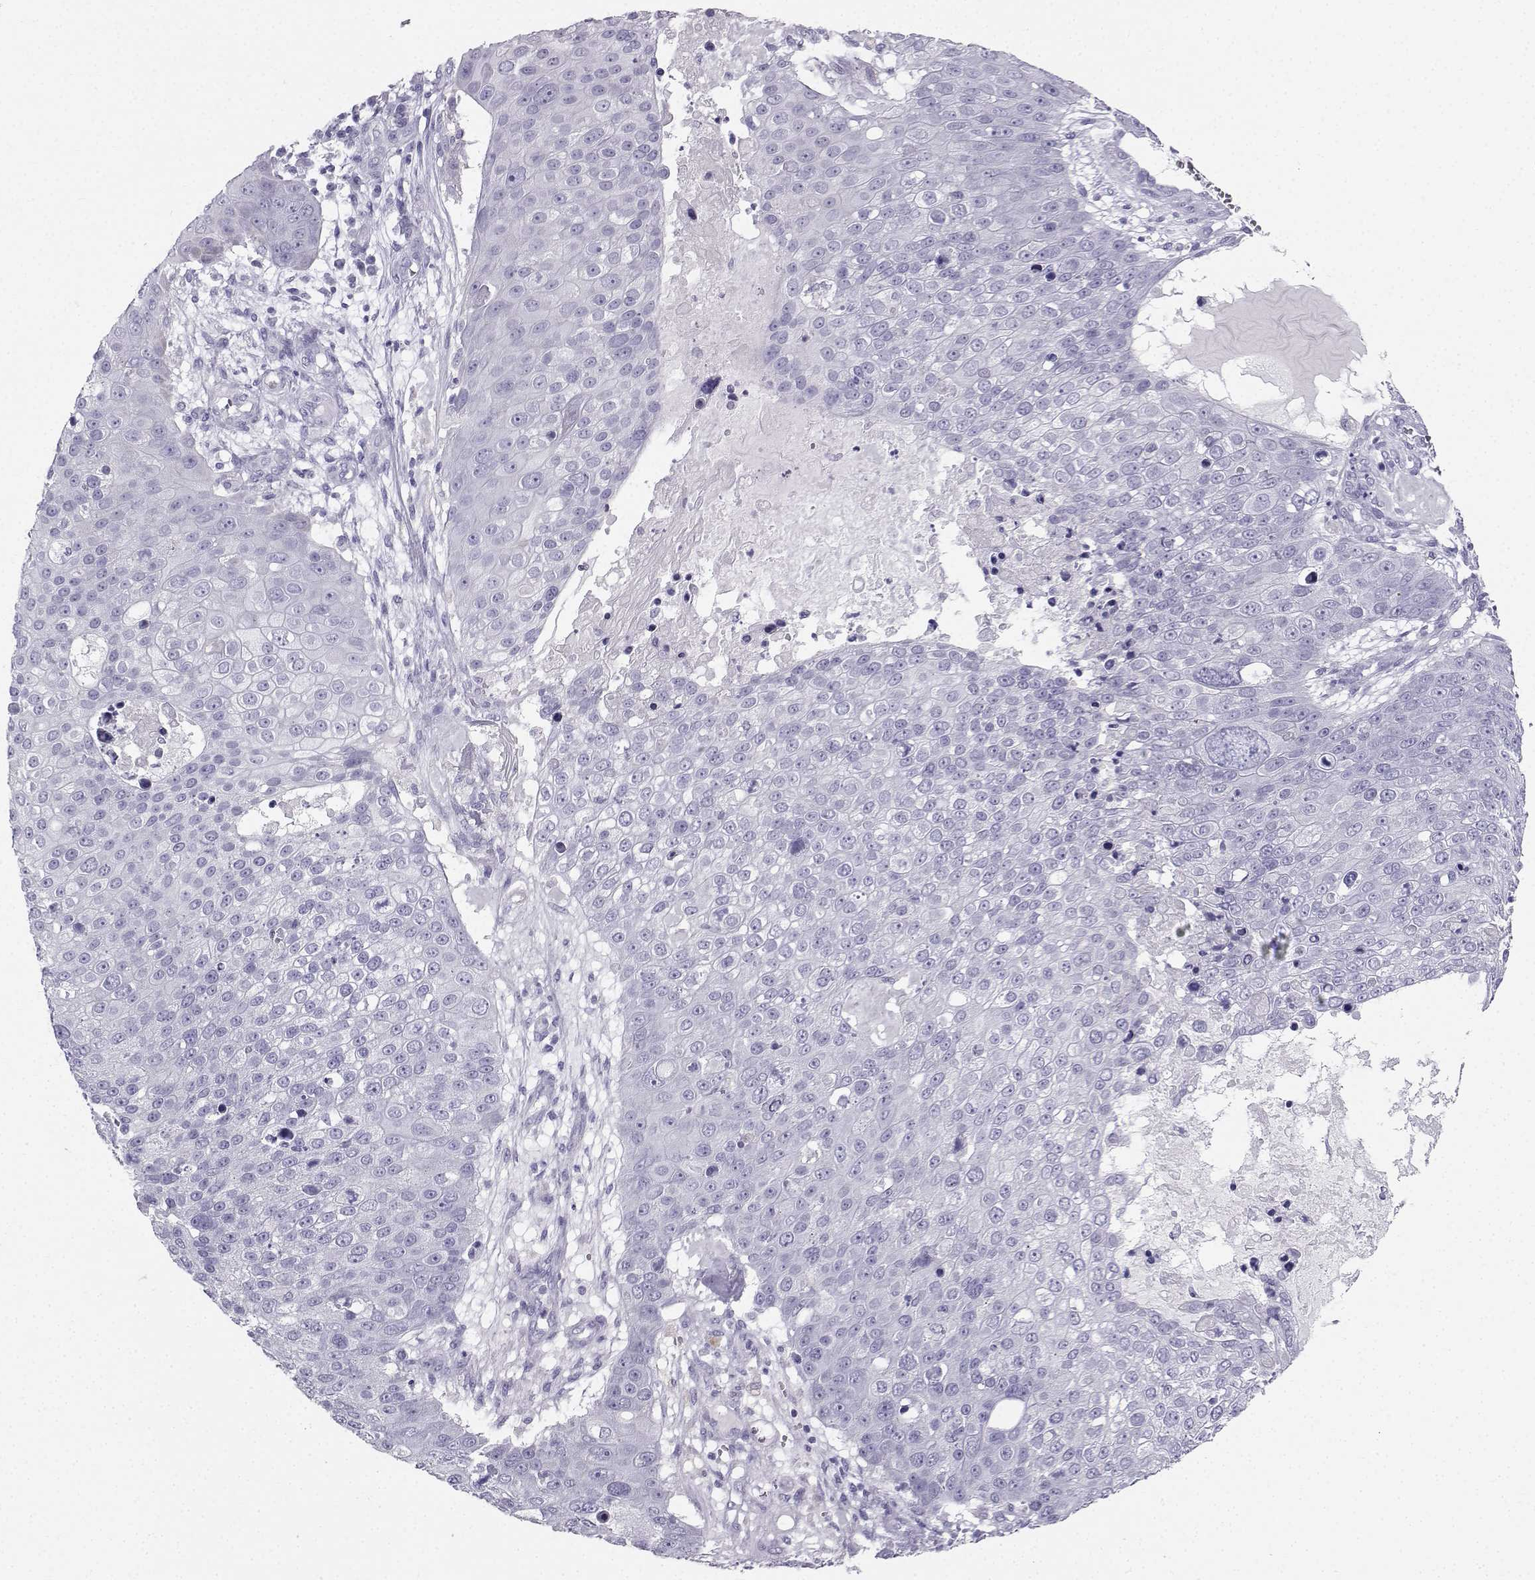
{"staining": {"intensity": "negative", "quantity": "none", "location": "none"}, "tissue": "skin cancer", "cell_type": "Tumor cells", "image_type": "cancer", "snomed": [{"axis": "morphology", "description": "Squamous cell carcinoma, NOS"}, {"axis": "topography", "description": "Skin"}], "caption": "This is an immunohistochemistry (IHC) micrograph of human skin squamous cell carcinoma. There is no positivity in tumor cells.", "gene": "IQCD", "patient": {"sex": "male", "age": 71}}